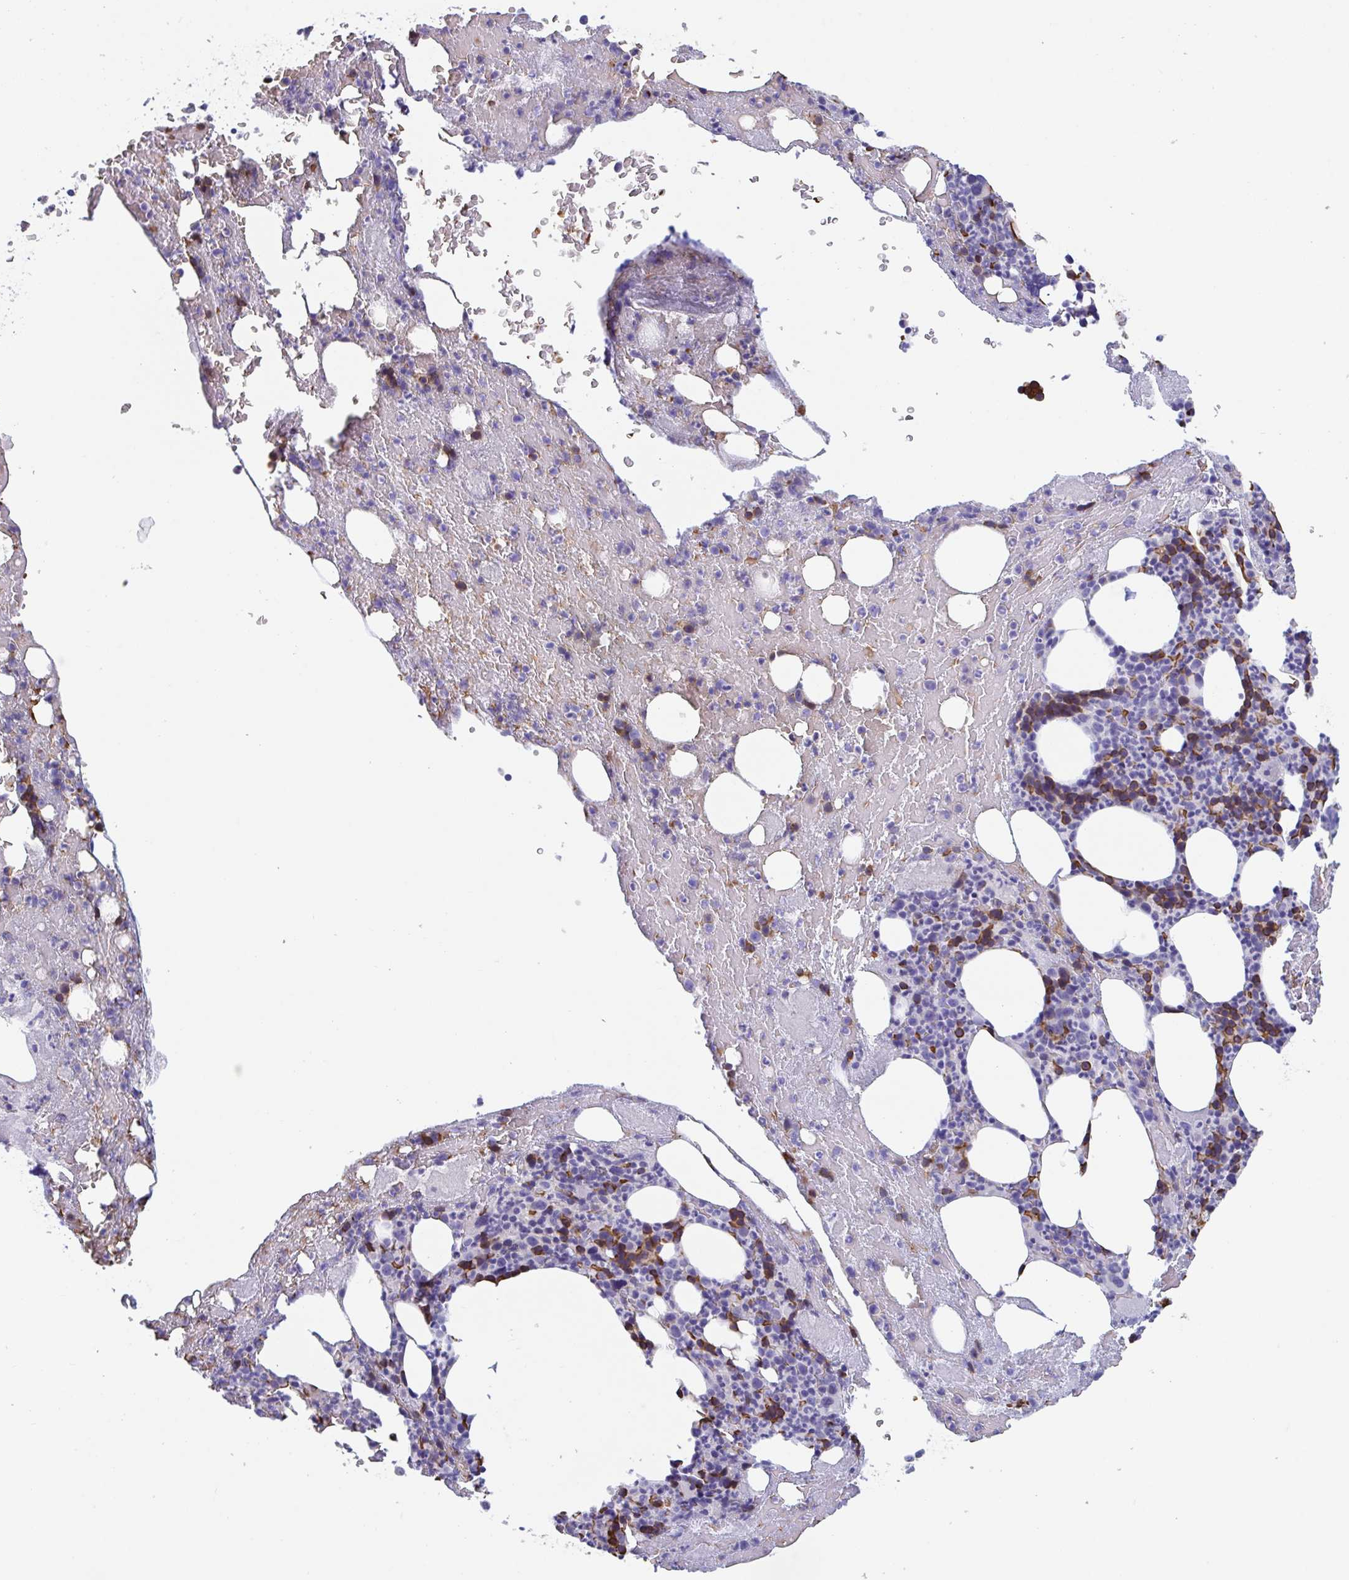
{"staining": {"intensity": "strong", "quantity": "25%-75%", "location": "cytoplasmic/membranous"}, "tissue": "bone marrow", "cell_type": "Hematopoietic cells", "image_type": "normal", "snomed": [{"axis": "morphology", "description": "Normal tissue, NOS"}, {"axis": "topography", "description": "Bone marrow"}], "caption": "A micrograph showing strong cytoplasmic/membranous staining in approximately 25%-75% of hematopoietic cells in unremarkable bone marrow, as visualized by brown immunohistochemical staining.", "gene": "TTC30A", "patient": {"sex": "female", "age": 59}}